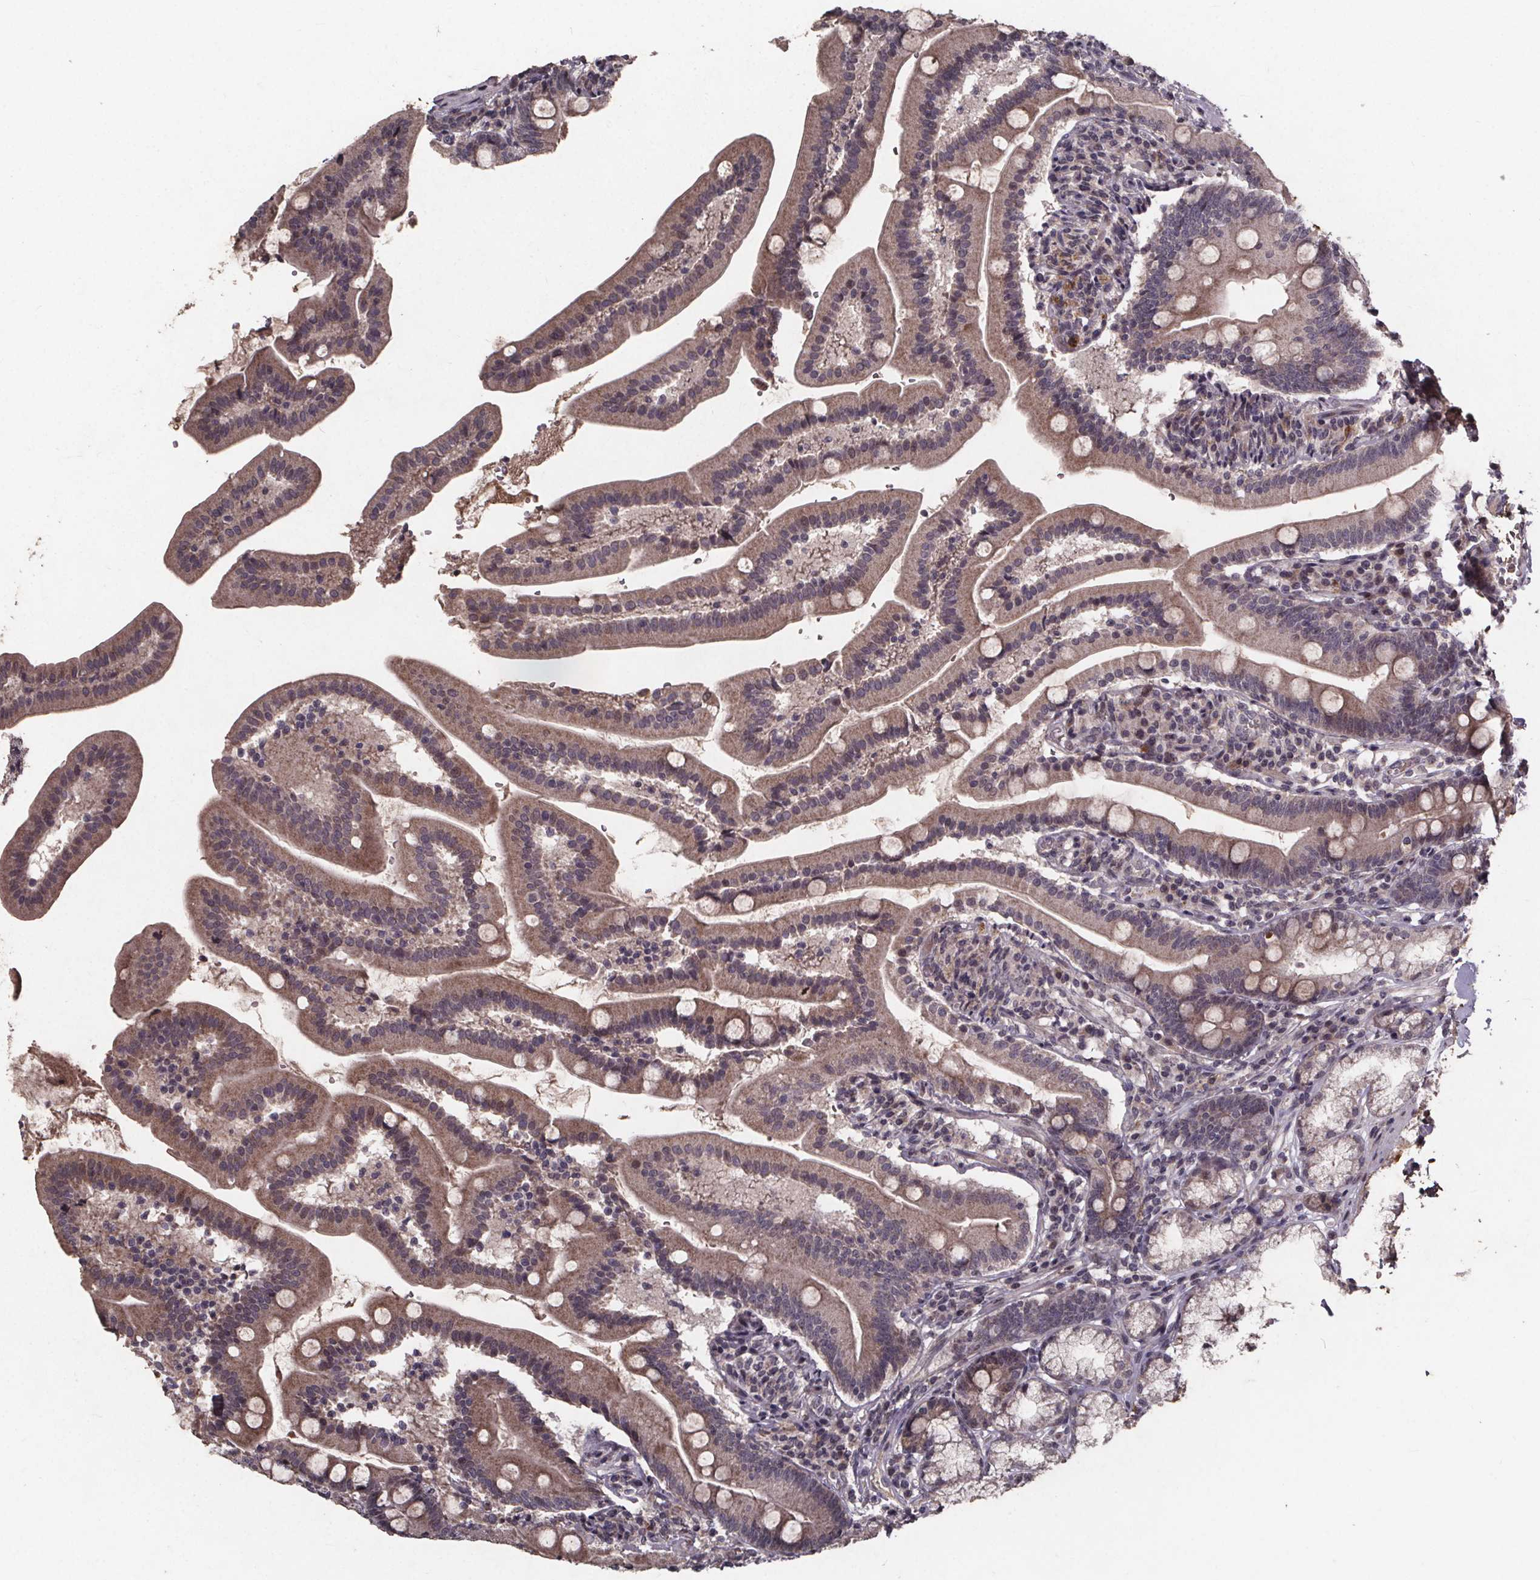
{"staining": {"intensity": "weak", "quantity": "25%-75%", "location": "cytoplasmic/membranous"}, "tissue": "duodenum", "cell_type": "Glandular cells", "image_type": "normal", "snomed": [{"axis": "morphology", "description": "Normal tissue, NOS"}, {"axis": "topography", "description": "Duodenum"}], "caption": "The immunohistochemical stain shows weak cytoplasmic/membranous positivity in glandular cells of benign duodenum.", "gene": "GPX3", "patient": {"sex": "female", "age": 67}}